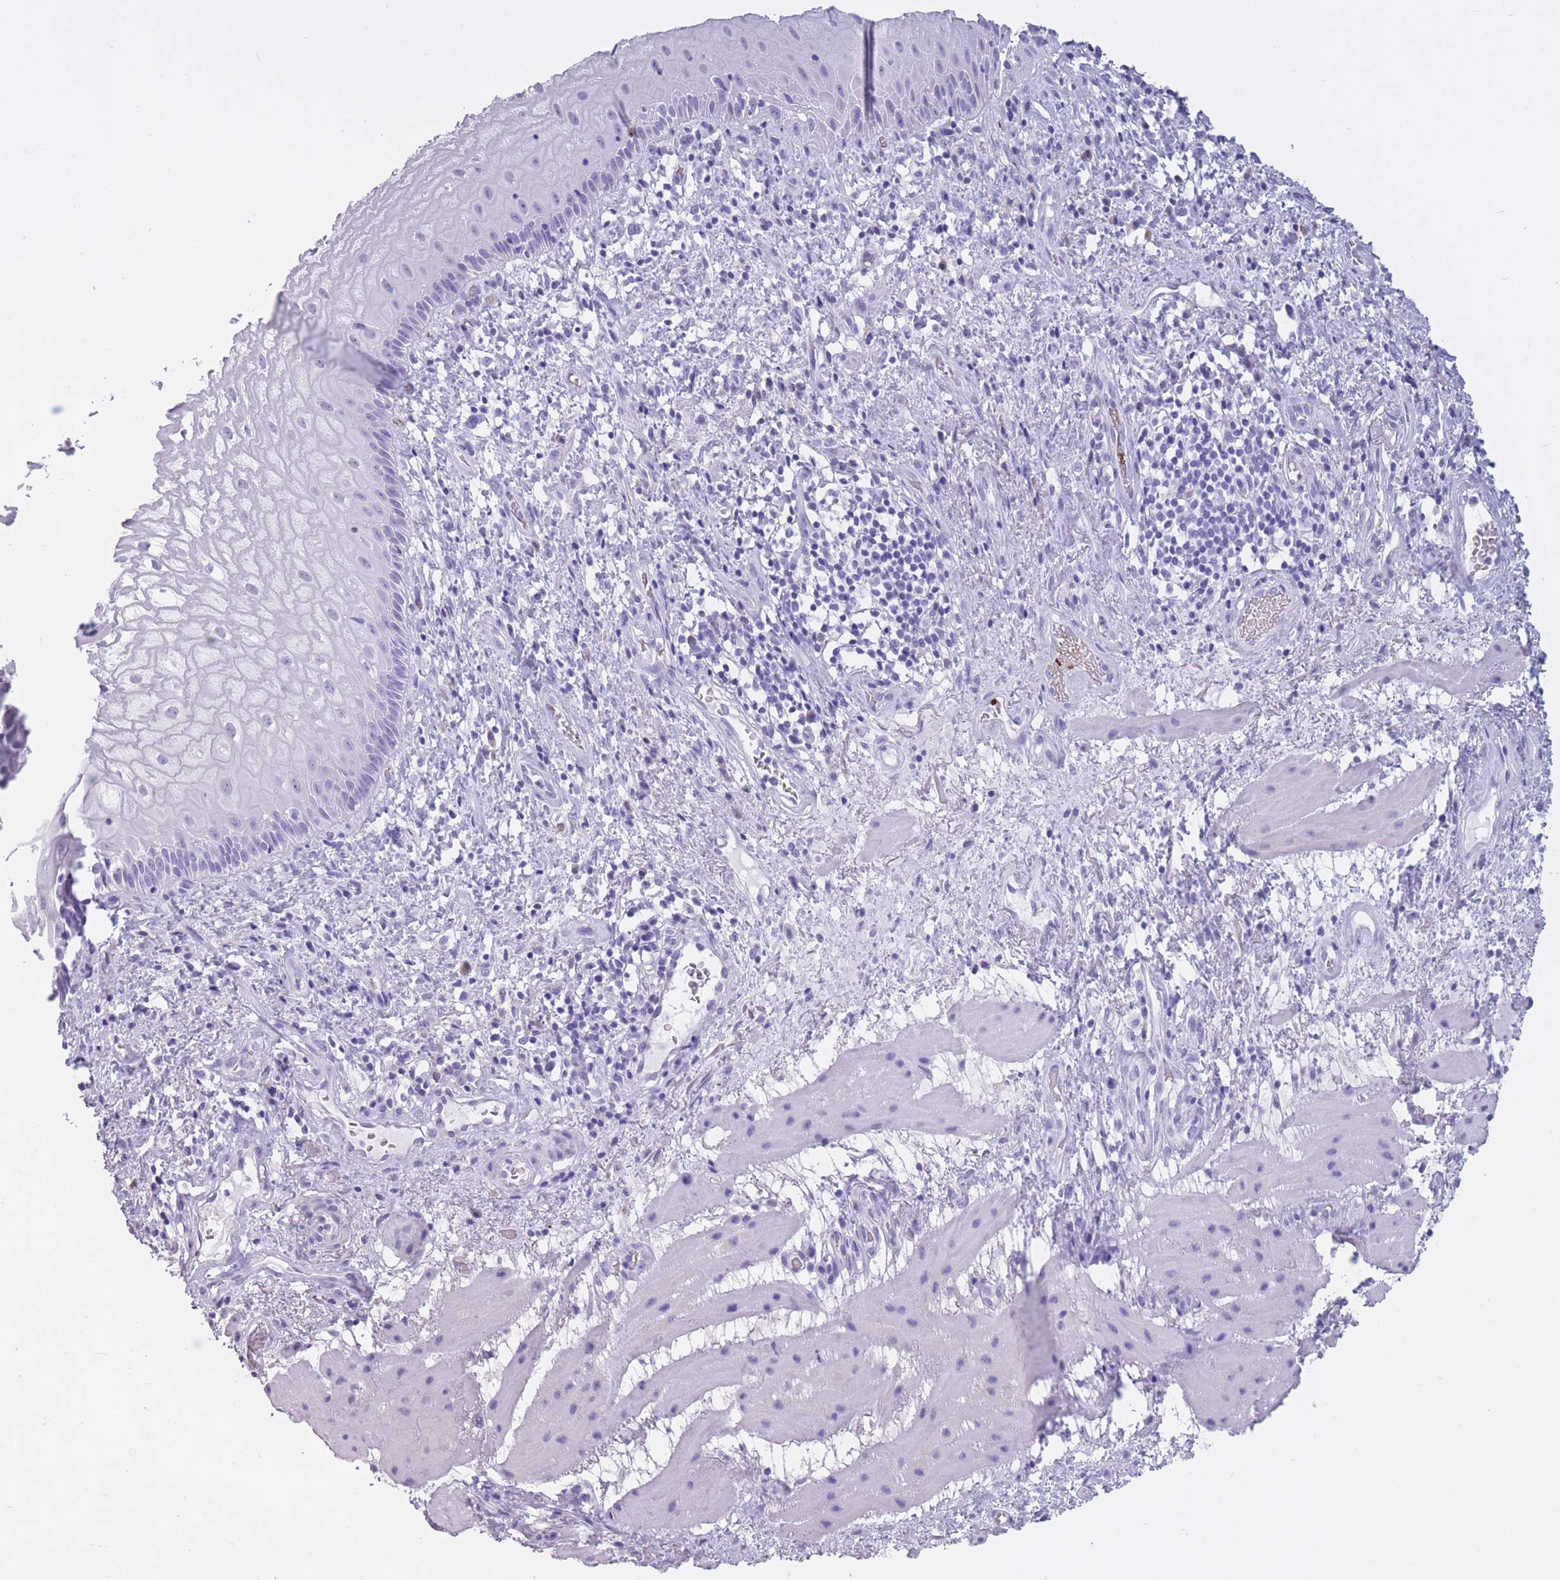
{"staining": {"intensity": "negative", "quantity": "none", "location": "none"}, "tissue": "esophagus", "cell_type": "Squamous epithelial cells", "image_type": "normal", "snomed": [{"axis": "morphology", "description": "Normal tissue, NOS"}, {"axis": "topography", "description": "Esophagus"}], "caption": "DAB immunohistochemical staining of unremarkable esophagus shows no significant staining in squamous epithelial cells.", "gene": "OR7C1", "patient": {"sex": "female", "age": 75}}